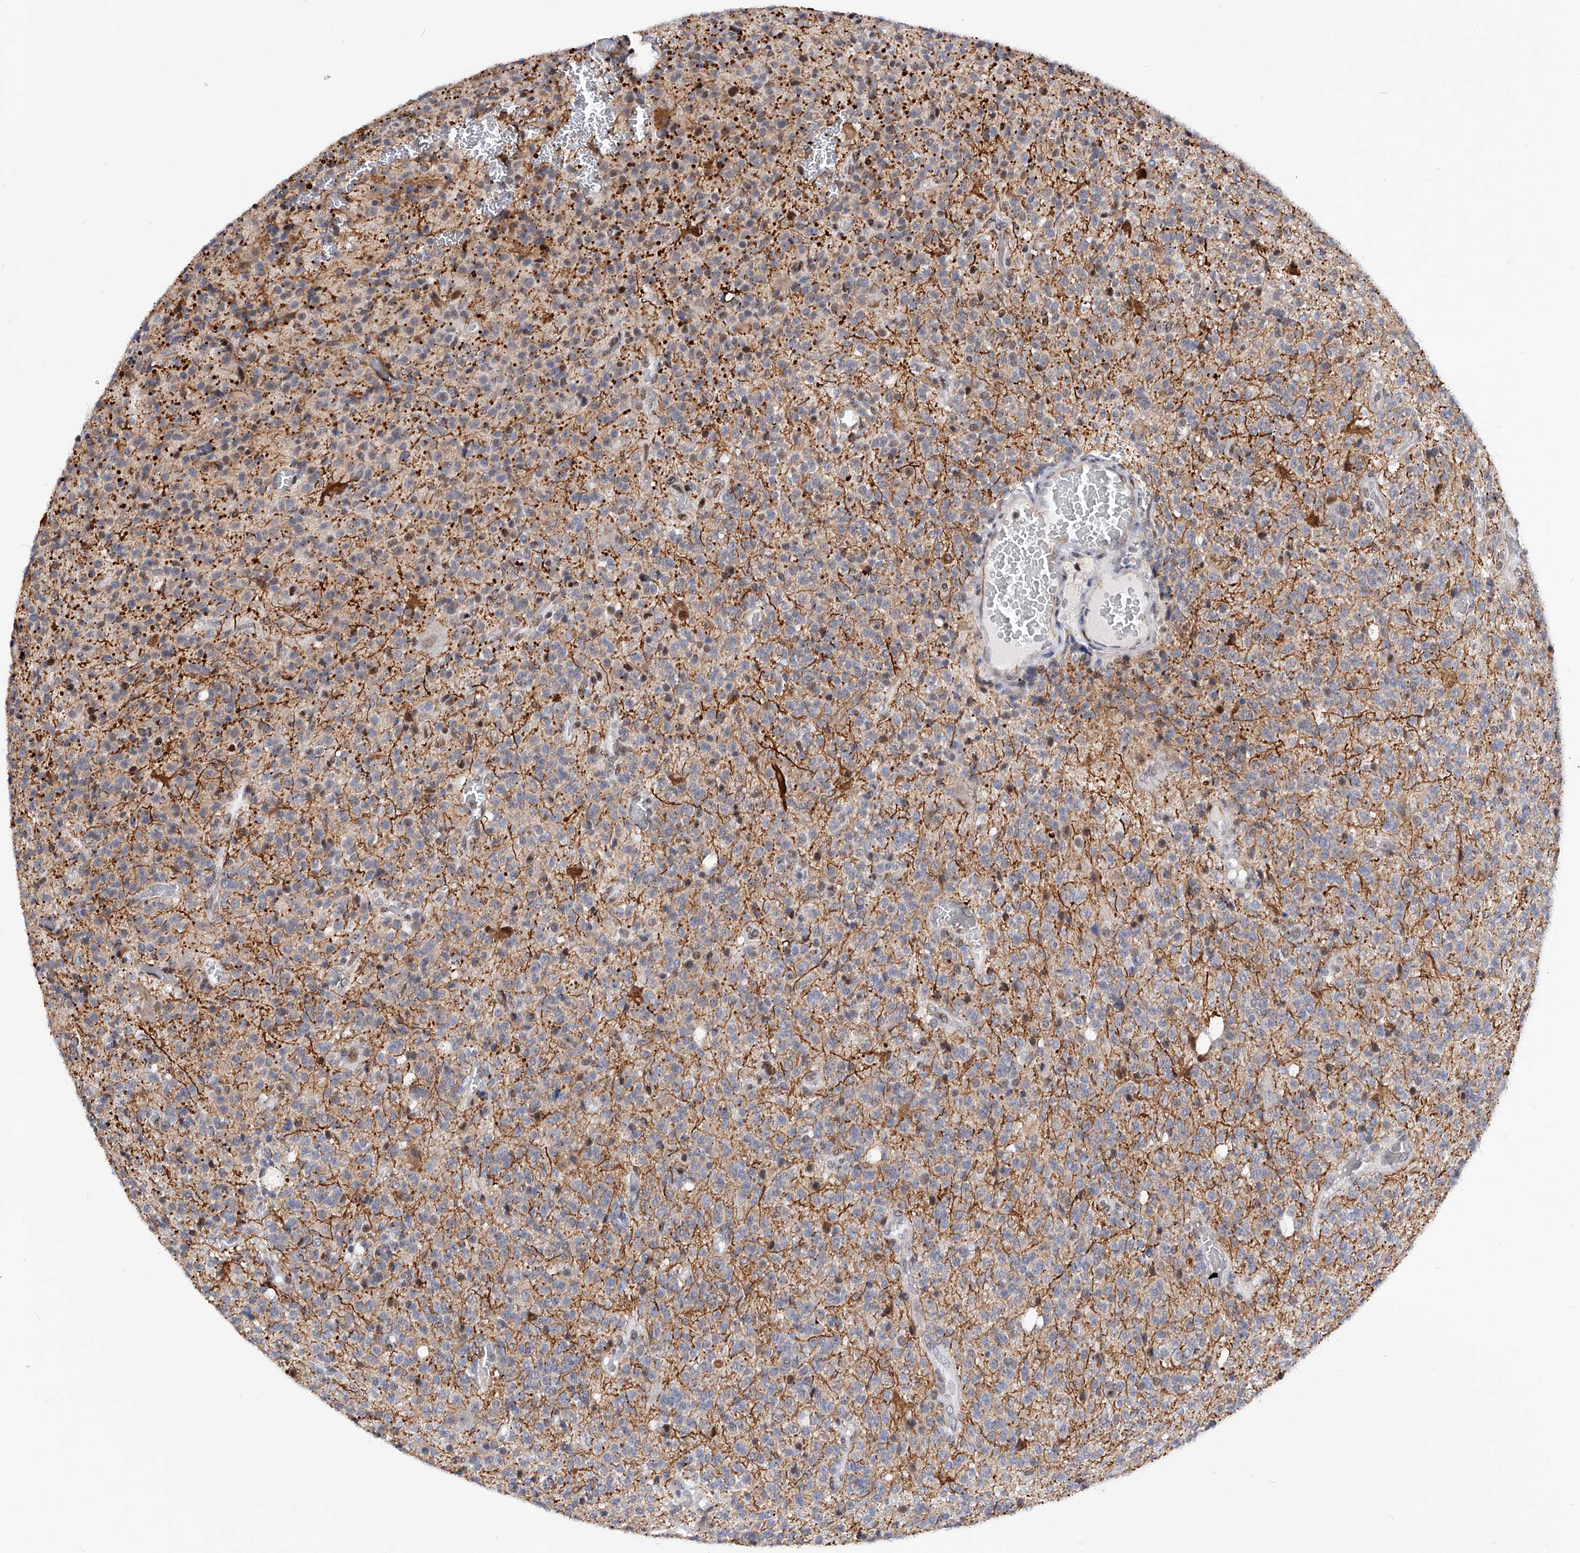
{"staining": {"intensity": "weak", "quantity": "<25%", "location": "nuclear"}, "tissue": "glioma", "cell_type": "Tumor cells", "image_type": "cancer", "snomed": [{"axis": "morphology", "description": "Glioma, malignant, High grade"}, {"axis": "topography", "description": "Brain"}], "caption": "DAB immunohistochemical staining of human malignant glioma (high-grade) exhibits no significant positivity in tumor cells. (DAB IHC with hematoxylin counter stain).", "gene": "TESK2", "patient": {"sex": "male", "age": 34}}